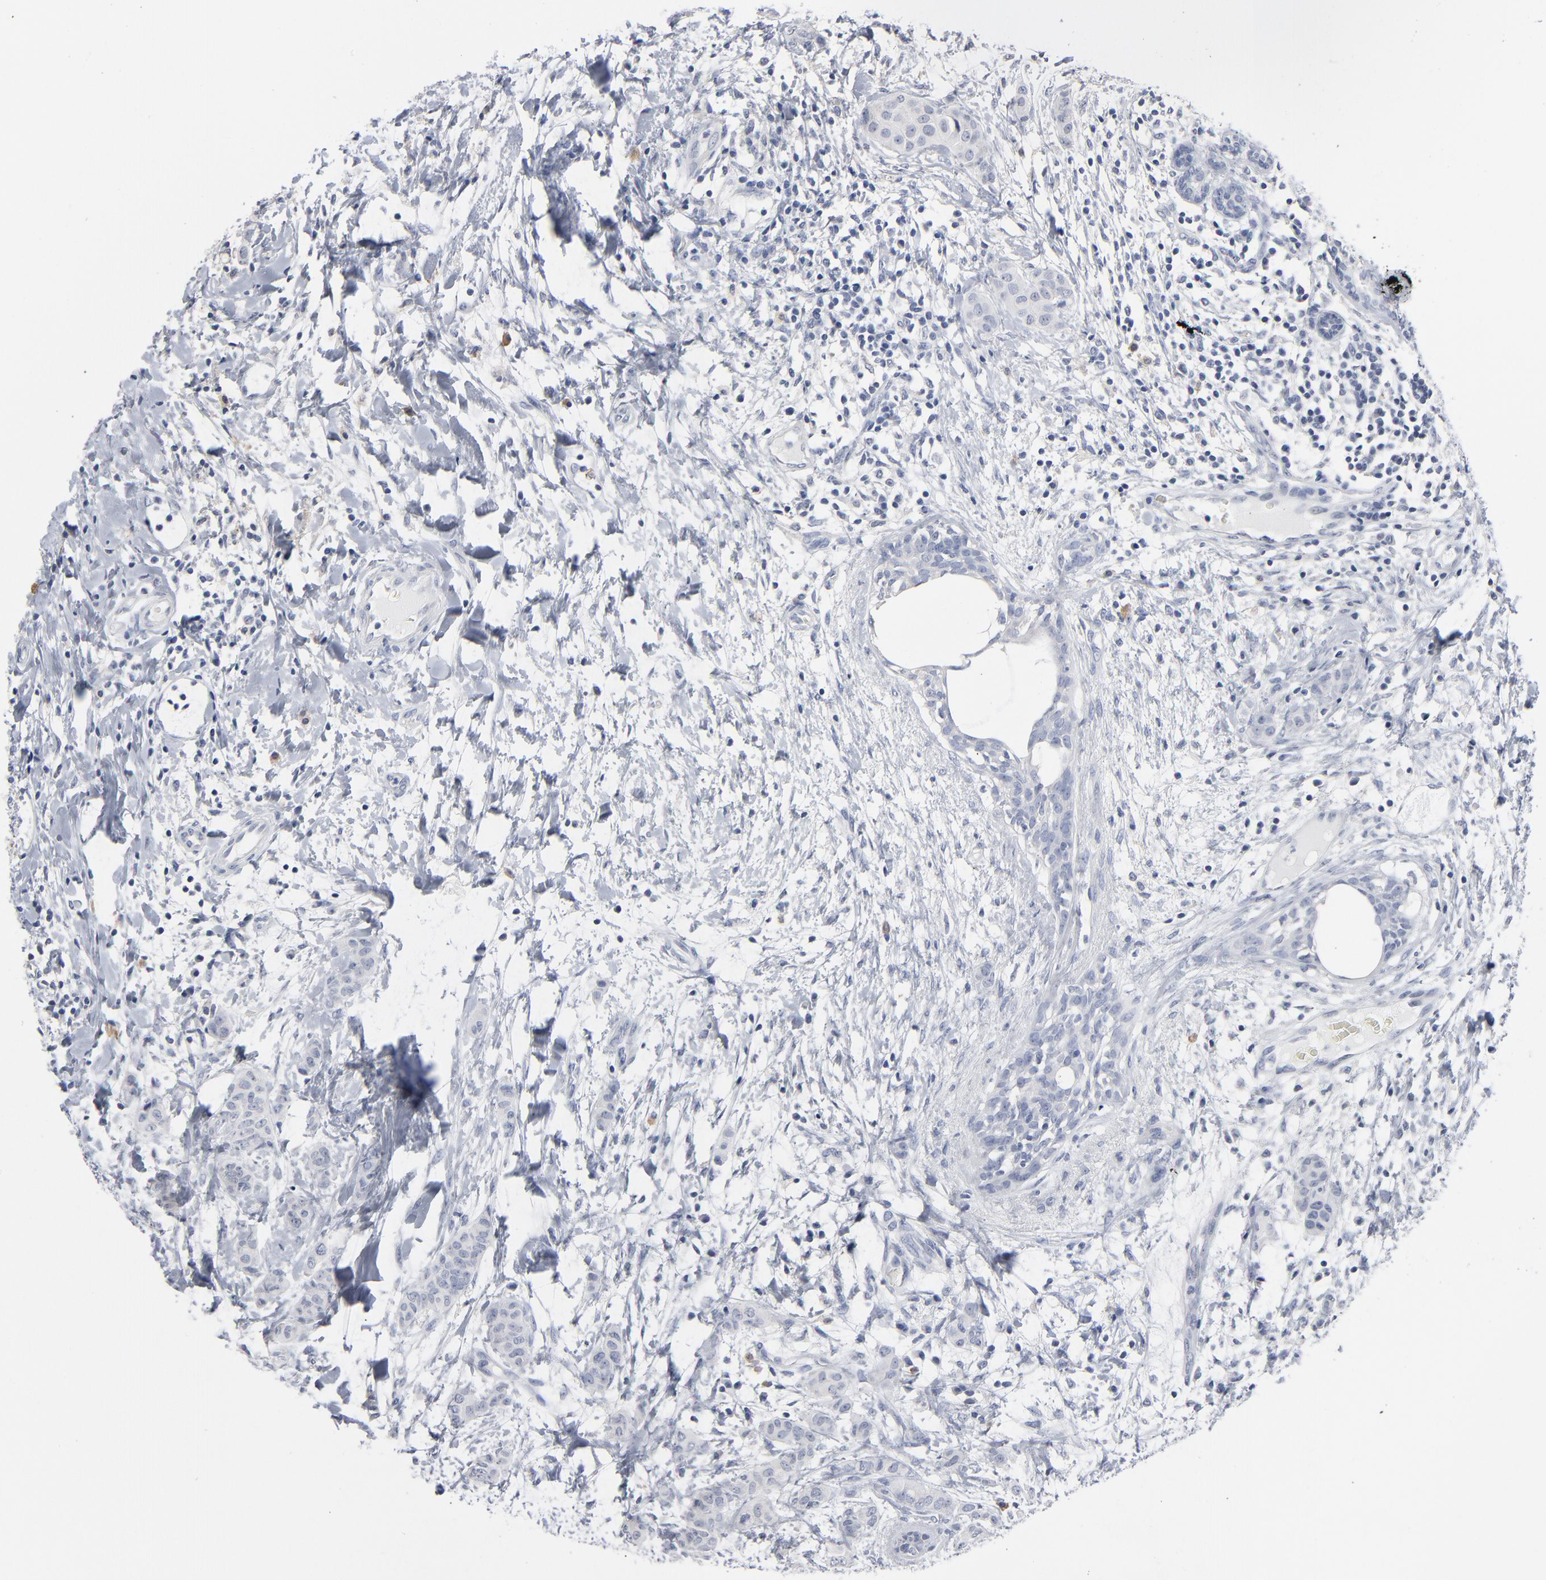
{"staining": {"intensity": "negative", "quantity": "none", "location": "none"}, "tissue": "breast cancer", "cell_type": "Tumor cells", "image_type": "cancer", "snomed": [{"axis": "morphology", "description": "Duct carcinoma"}, {"axis": "topography", "description": "Breast"}], "caption": "This is an immunohistochemistry (IHC) histopathology image of breast cancer. There is no staining in tumor cells.", "gene": "PAGE1", "patient": {"sex": "female", "age": 40}}